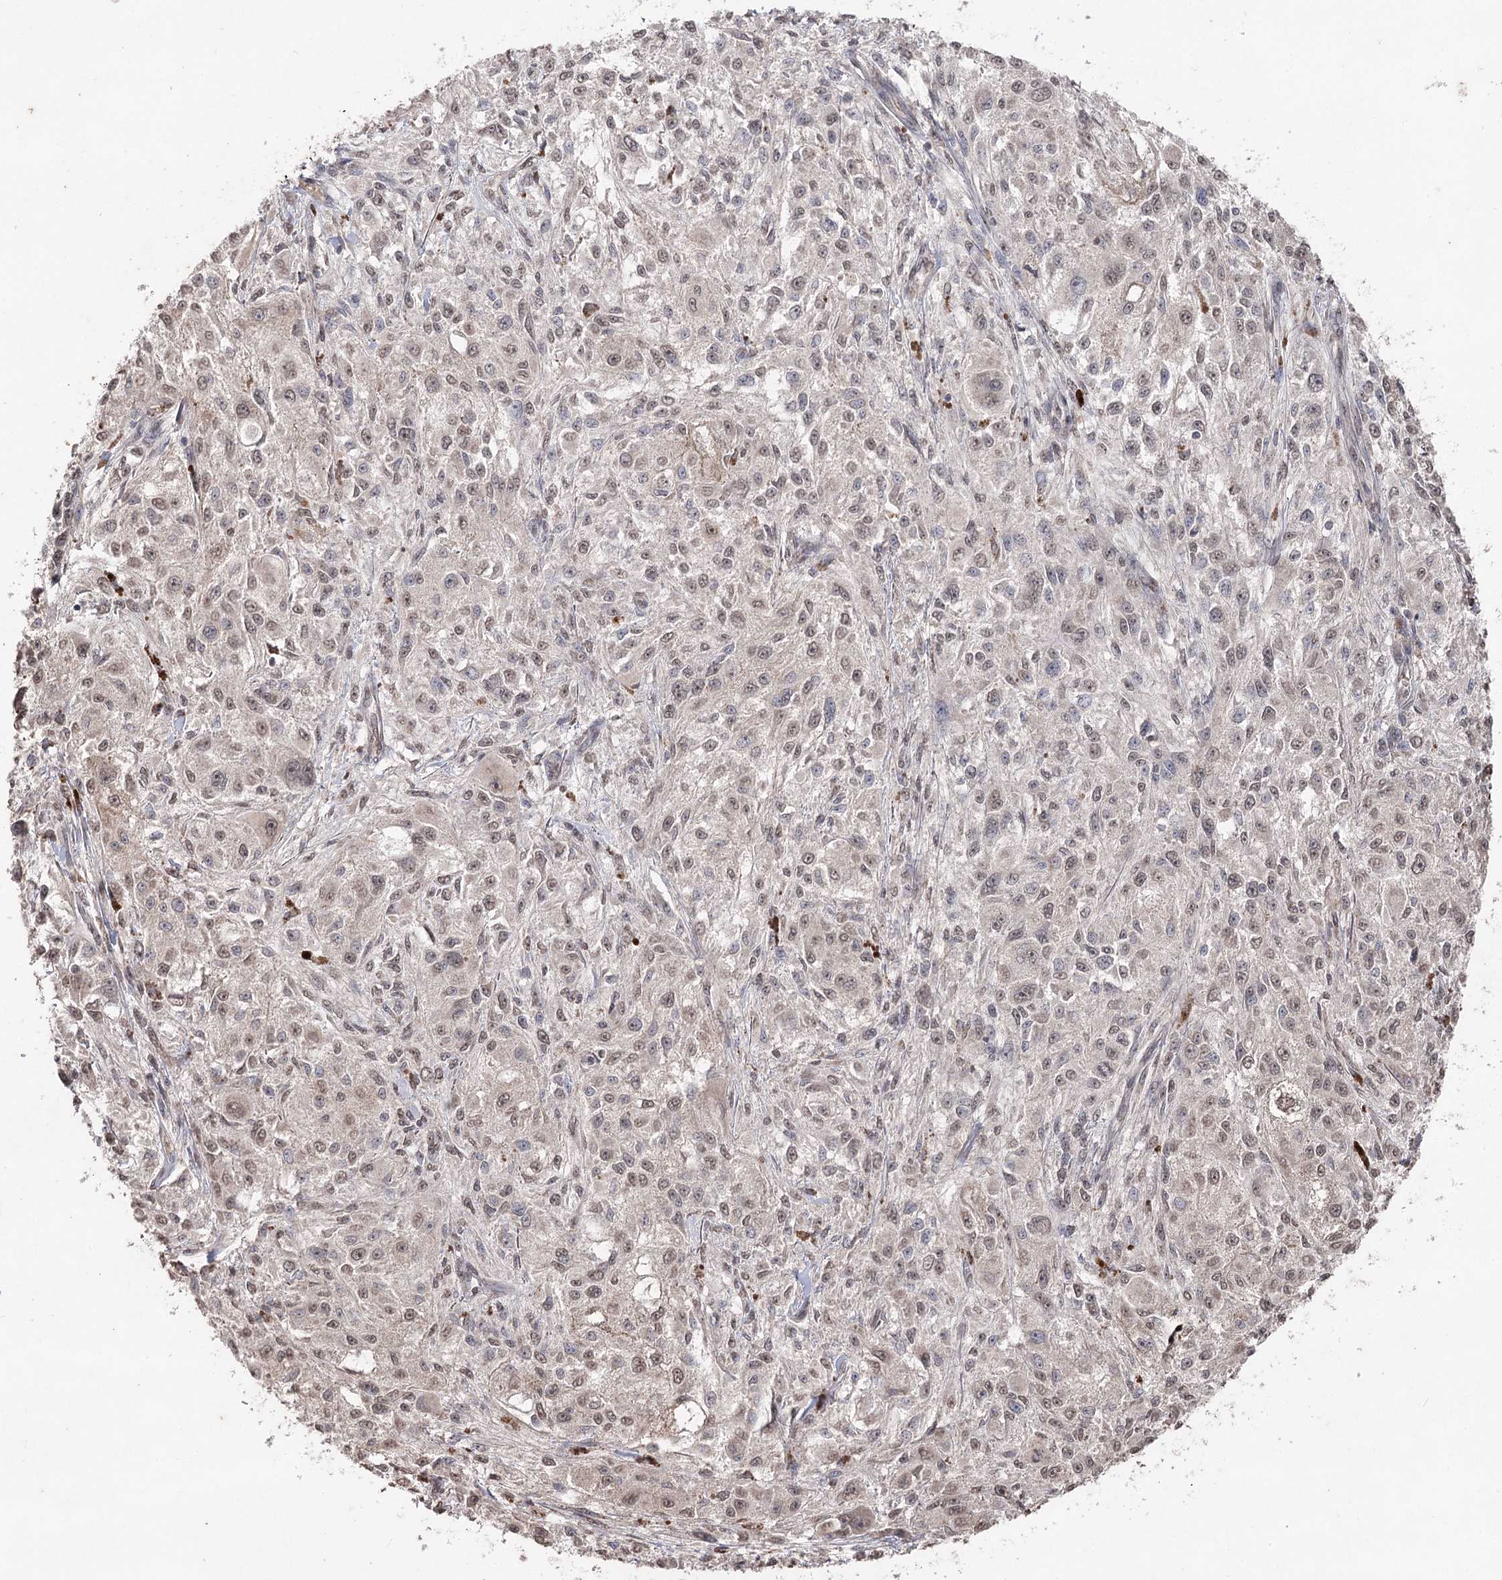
{"staining": {"intensity": "weak", "quantity": "<25%", "location": "nuclear"}, "tissue": "melanoma", "cell_type": "Tumor cells", "image_type": "cancer", "snomed": [{"axis": "morphology", "description": "Necrosis, NOS"}, {"axis": "morphology", "description": "Malignant melanoma, NOS"}, {"axis": "topography", "description": "Skin"}], "caption": "Photomicrograph shows no protein positivity in tumor cells of malignant melanoma tissue.", "gene": "ATG14", "patient": {"sex": "female", "age": 87}}